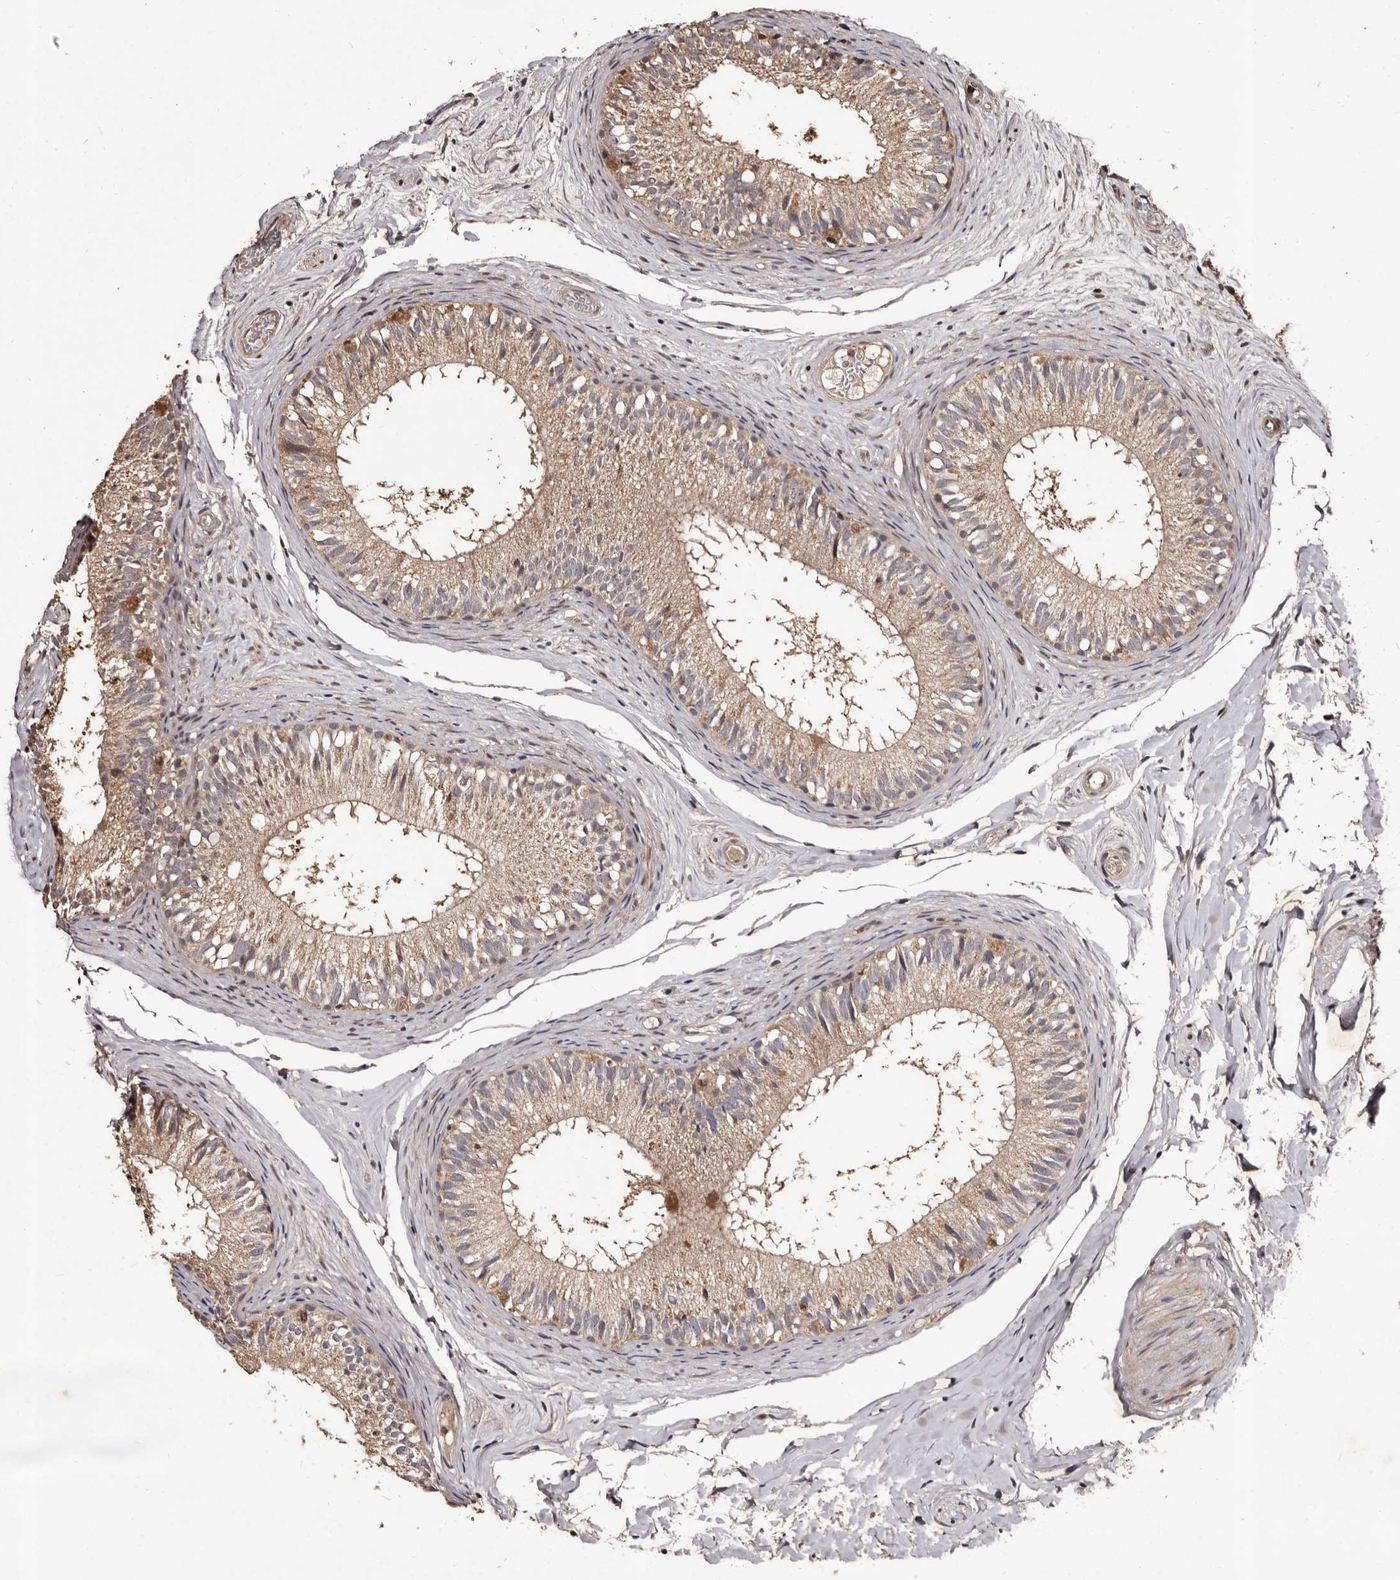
{"staining": {"intensity": "moderate", "quantity": "25%-75%", "location": "cytoplasmic/membranous"}, "tissue": "epididymis", "cell_type": "Glandular cells", "image_type": "normal", "snomed": [{"axis": "morphology", "description": "Normal tissue, NOS"}, {"axis": "topography", "description": "Epididymis"}], "caption": "Immunohistochemical staining of benign epididymis exhibits 25%-75% levels of moderate cytoplasmic/membranous protein positivity in about 25%-75% of glandular cells. (brown staining indicates protein expression, while blue staining denotes nuclei).", "gene": "MKRN3", "patient": {"sex": "male", "age": 46}}